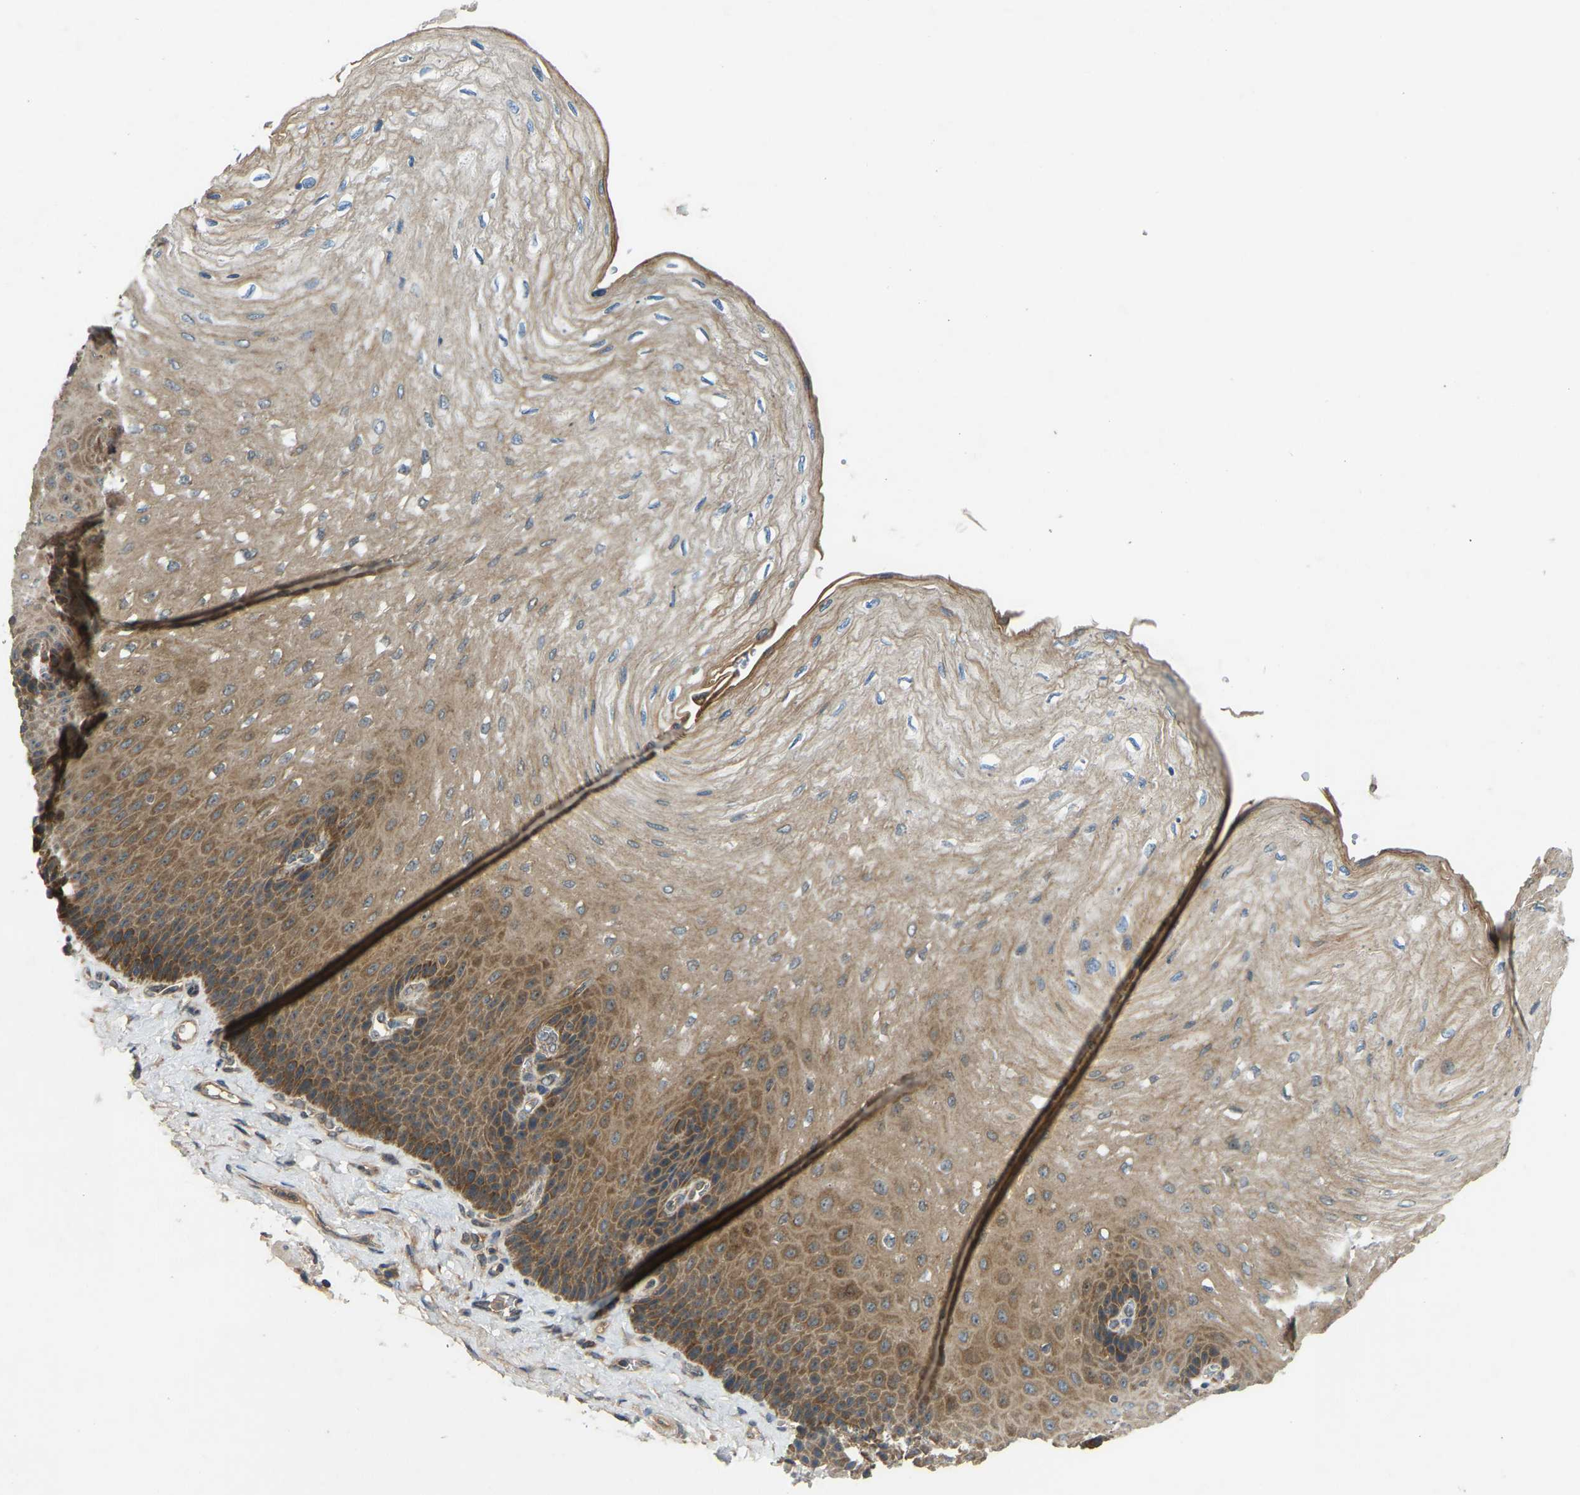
{"staining": {"intensity": "moderate", "quantity": ">75%", "location": "cytoplasmic/membranous"}, "tissue": "esophagus", "cell_type": "Squamous epithelial cells", "image_type": "normal", "snomed": [{"axis": "morphology", "description": "Normal tissue, NOS"}, {"axis": "topography", "description": "Esophagus"}], "caption": "Squamous epithelial cells show moderate cytoplasmic/membranous staining in approximately >75% of cells in normal esophagus. (Brightfield microscopy of DAB IHC at high magnification).", "gene": "ZNF71", "patient": {"sex": "female", "age": 72}}